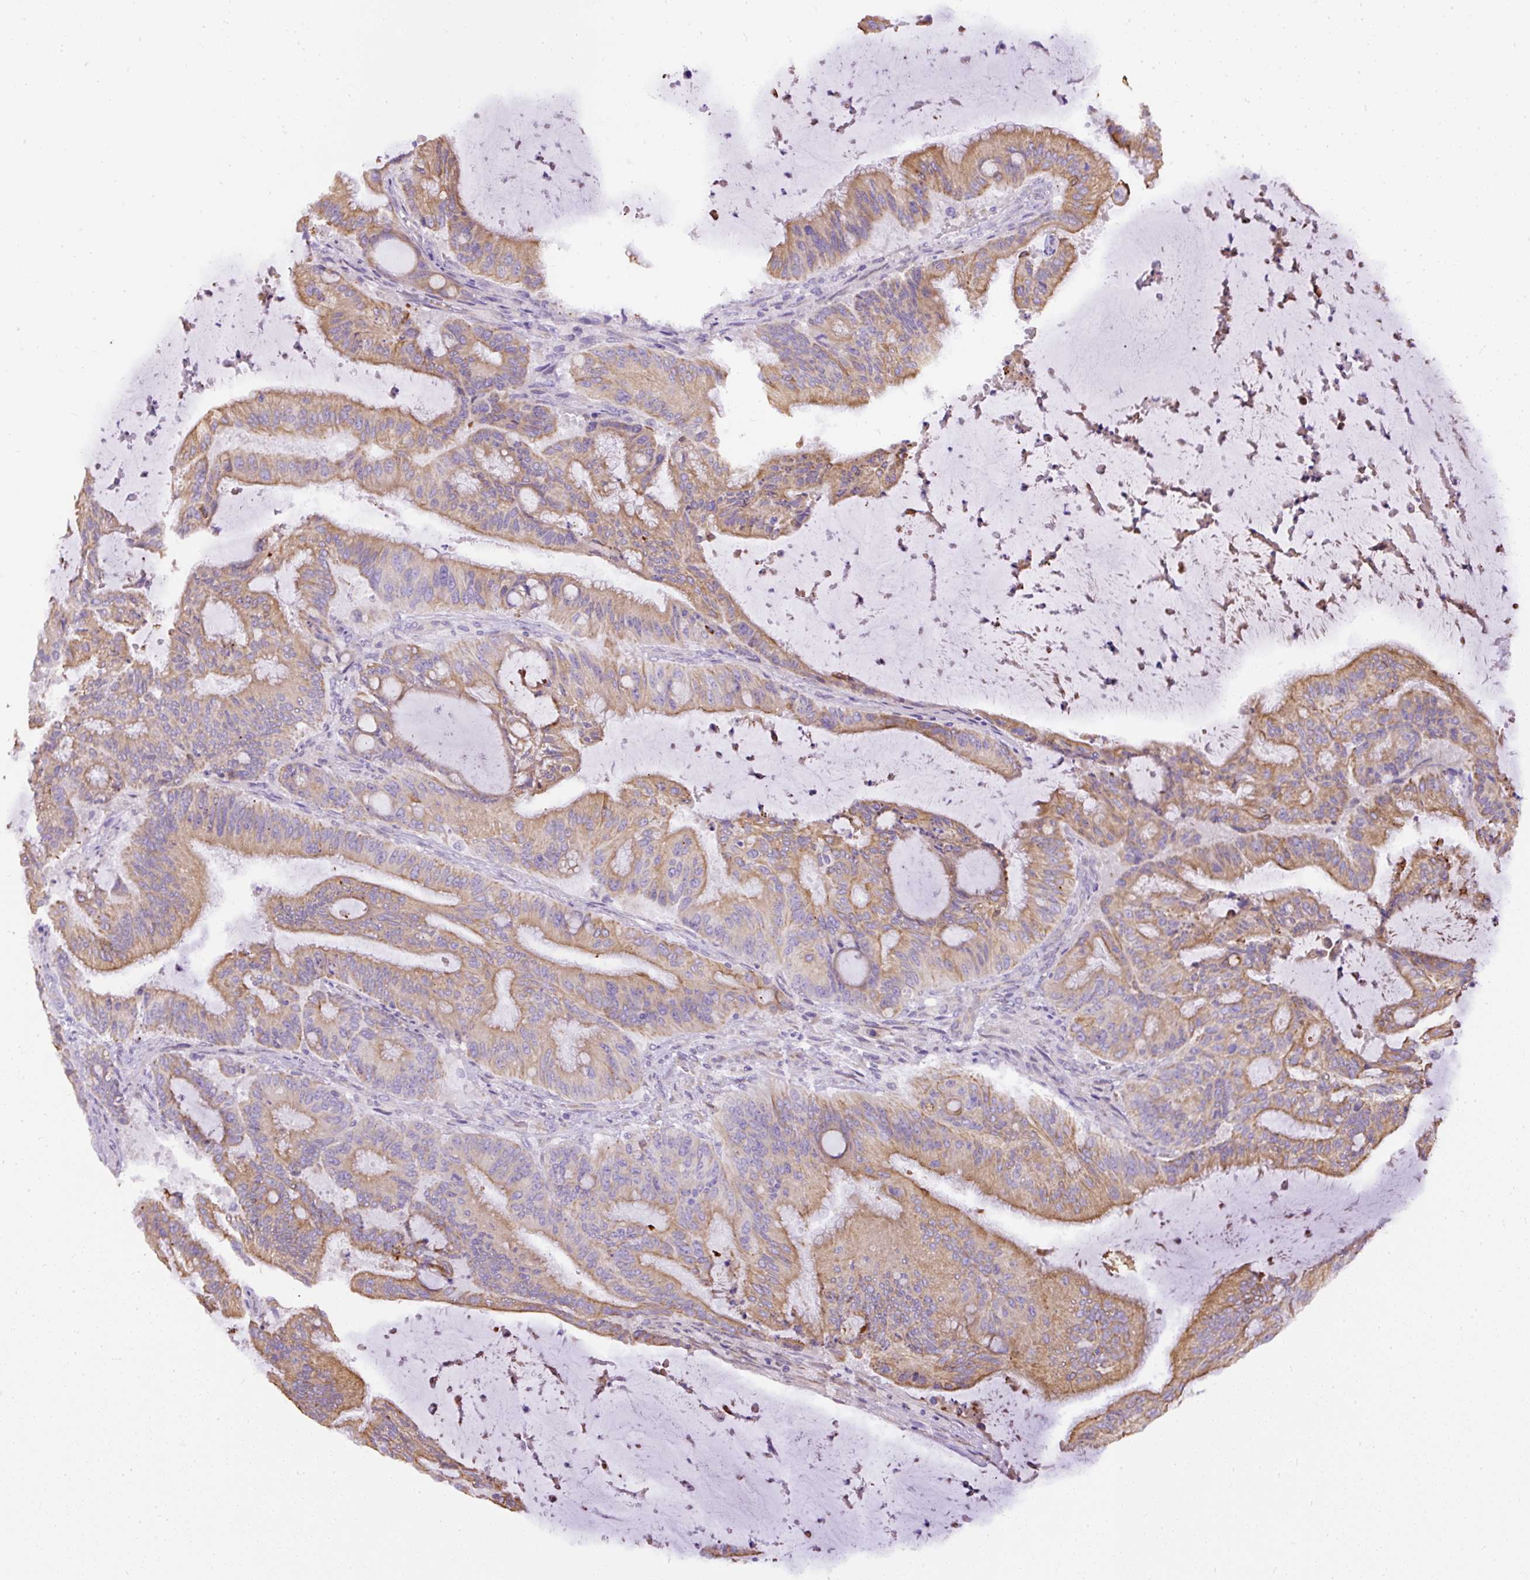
{"staining": {"intensity": "moderate", "quantity": "25%-75%", "location": "cytoplasmic/membranous"}, "tissue": "liver cancer", "cell_type": "Tumor cells", "image_type": "cancer", "snomed": [{"axis": "morphology", "description": "Normal tissue, NOS"}, {"axis": "morphology", "description": "Cholangiocarcinoma"}, {"axis": "topography", "description": "Liver"}, {"axis": "topography", "description": "Peripheral nerve tissue"}], "caption": "The histopathology image displays staining of liver cancer, revealing moderate cytoplasmic/membranous protein positivity (brown color) within tumor cells. (Stains: DAB (3,3'-diaminobenzidine) in brown, nuclei in blue, Microscopy: brightfield microscopy at high magnification).", "gene": "FAM149A", "patient": {"sex": "female", "age": 73}}